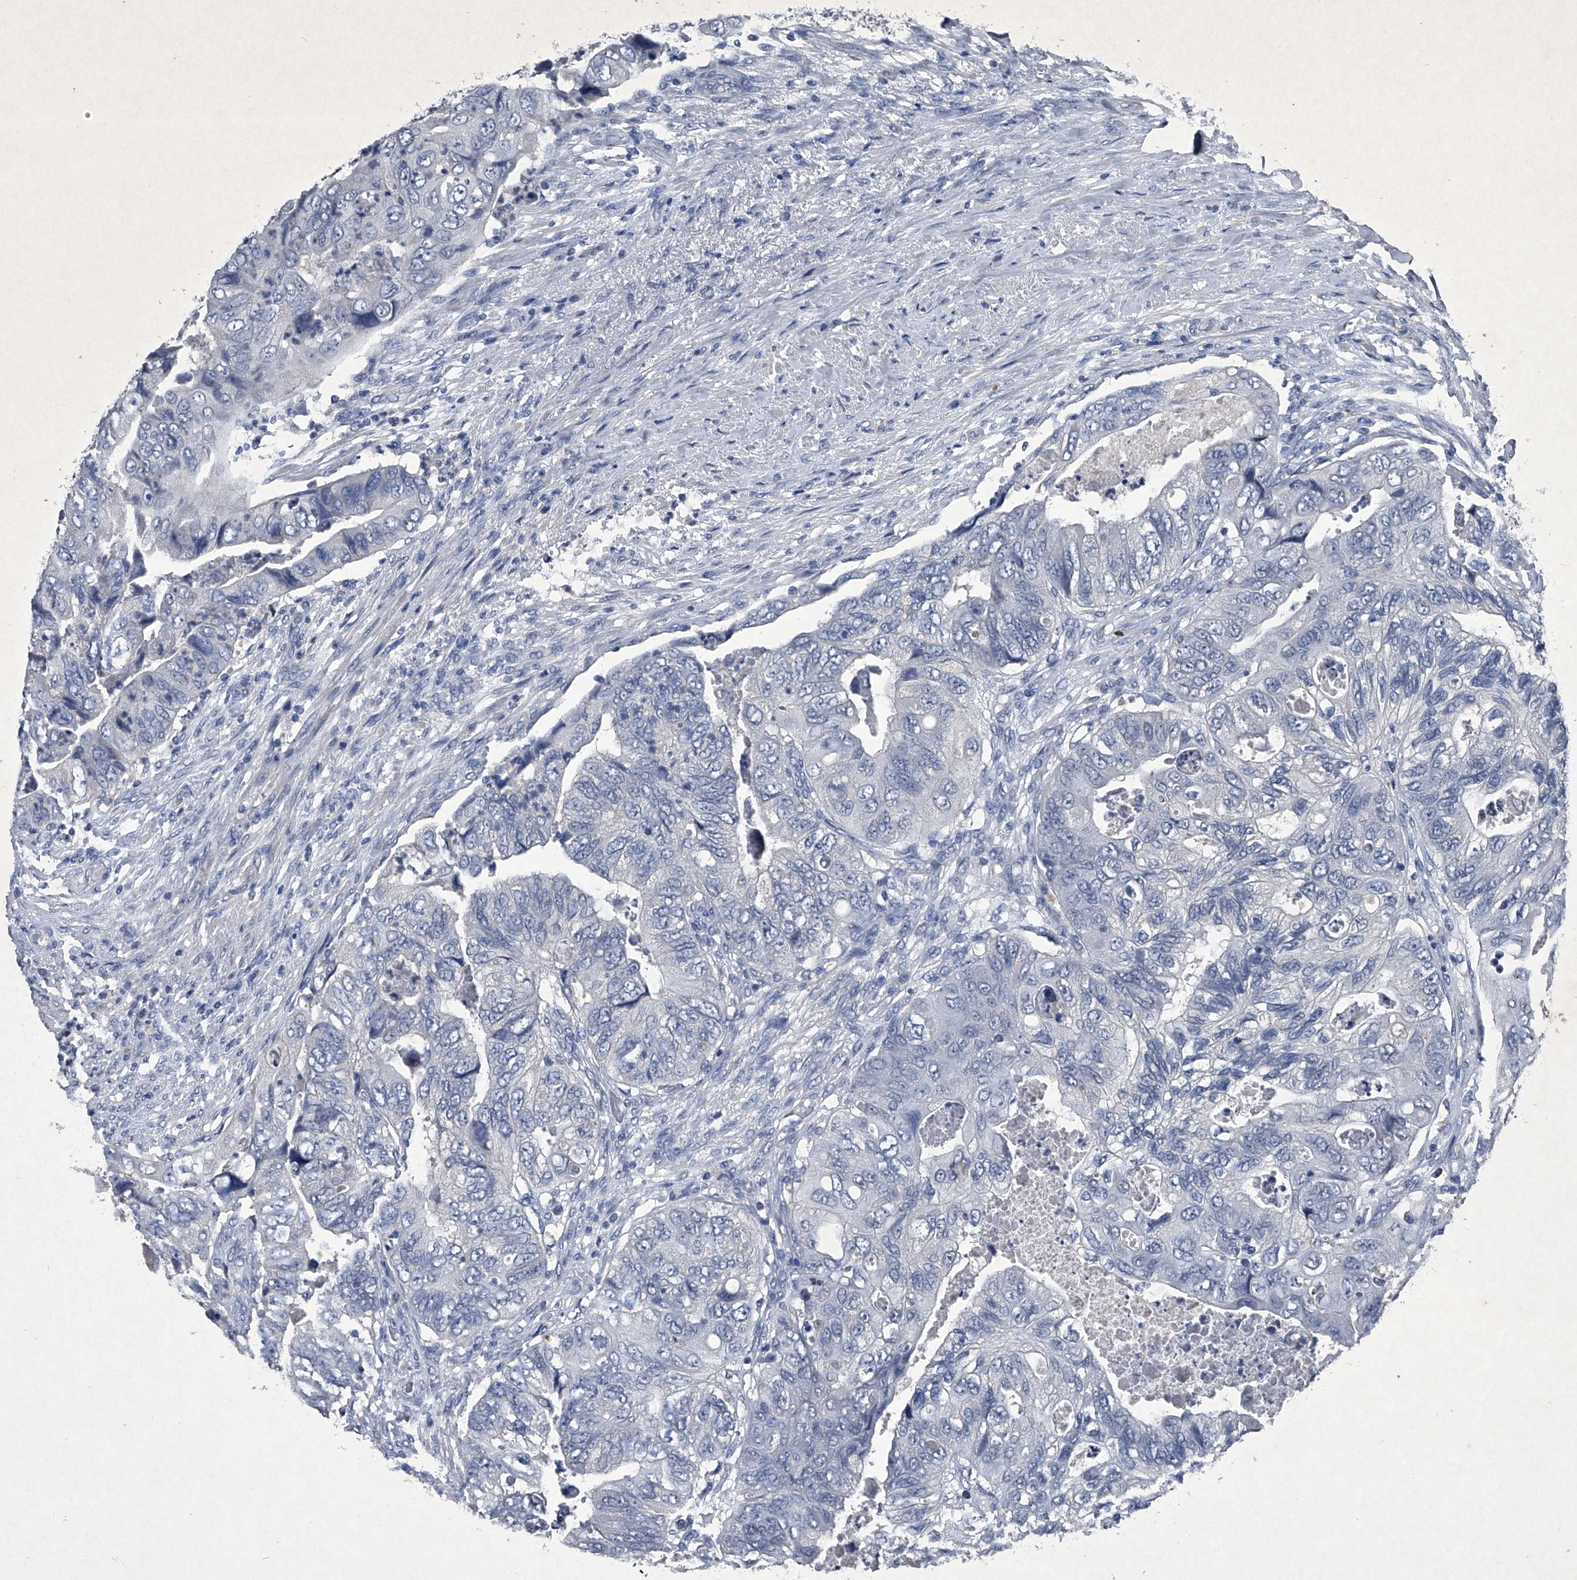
{"staining": {"intensity": "negative", "quantity": "none", "location": "none"}, "tissue": "colorectal cancer", "cell_type": "Tumor cells", "image_type": "cancer", "snomed": [{"axis": "morphology", "description": "Adenocarcinoma, NOS"}, {"axis": "topography", "description": "Rectum"}], "caption": "The image exhibits no staining of tumor cells in colorectal cancer (adenocarcinoma).", "gene": "MAPKAP1", "patient": {"sex": "male", "age": 63}}